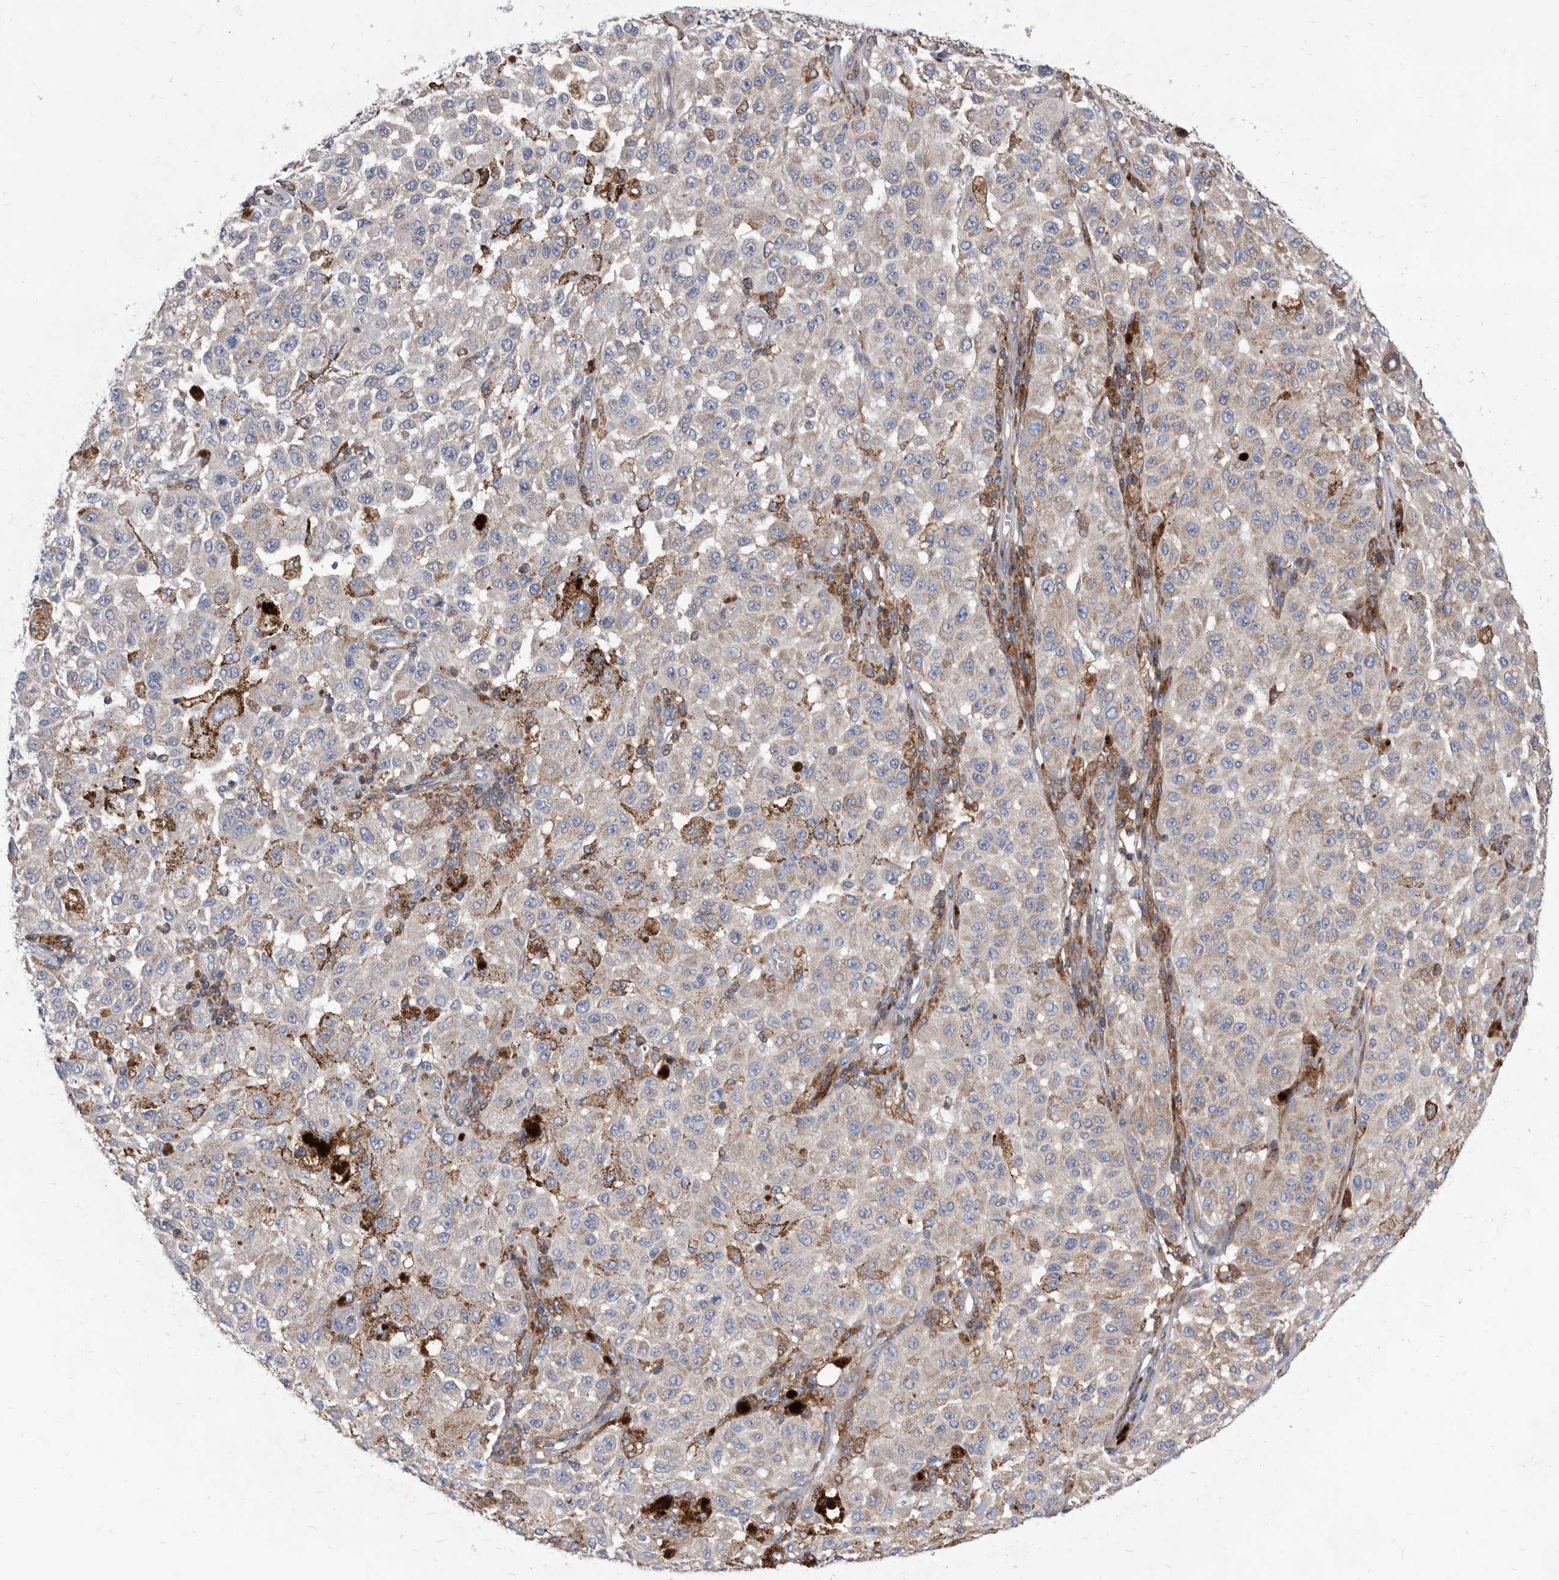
{"staining": {"intensity": "negative", "quantity": "none", "location": "none"}, "tissue": "melanoma", "cell_type": "Tumor cells", "image_type": "cancer", "snomed": [{"axis": "morphology", "description": "Malignant melanoma, NOS"}, {"axis": "topography", "description": "Skin"}], "caption": "Tumor cells show no significant protein expression in melanoma.", "gene": "SMG7", "patient": {"sex": "female", "age": 64}}